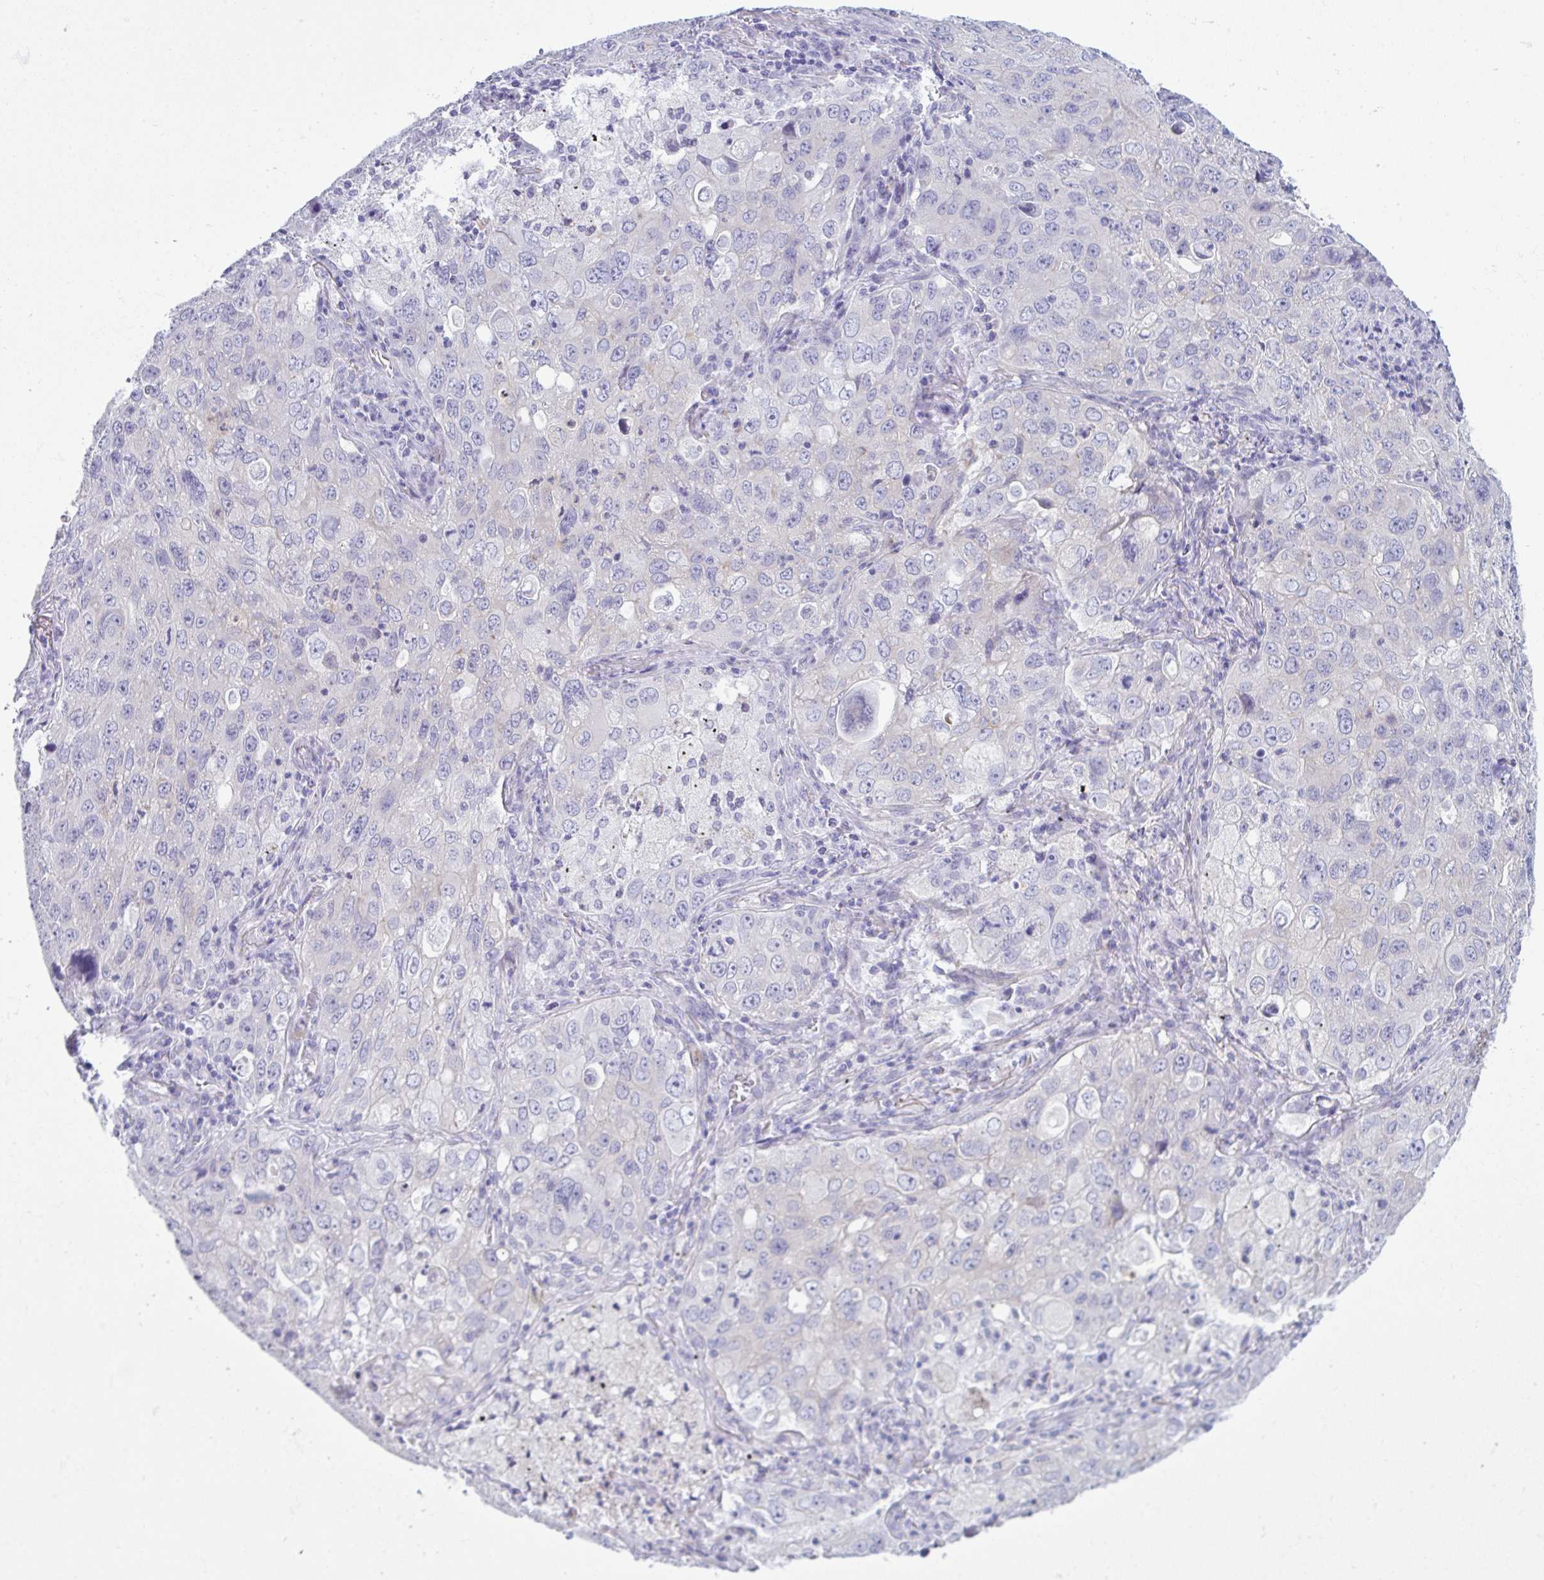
{"staining": {"intensity": "negative", "quantity": "none", "location": "none"}, "tissue": "lung cancer", "cell_type": "Tumor cells", "image_type": "cancer", "snomed": [{"axis": "morphology", "description": "Adenocarcinoma, NOS"}, {"axis": "morphology", "description": "Adenocarcinoma, metastatic, NOS"}, {"axis": "topography", "description": "Lymph node"}, {"axis": "topography", "description": "Lung"}], "caption": "High magnification brightfield microscopy of lung cancer stained with DAB (3,3'-diaminobenzidine) (brown) and counterstained with hematoxylin (blue): tumor cells show no significant expression.", "gene": "MYH10", "patient": {"sex": "female", "age": 42}}